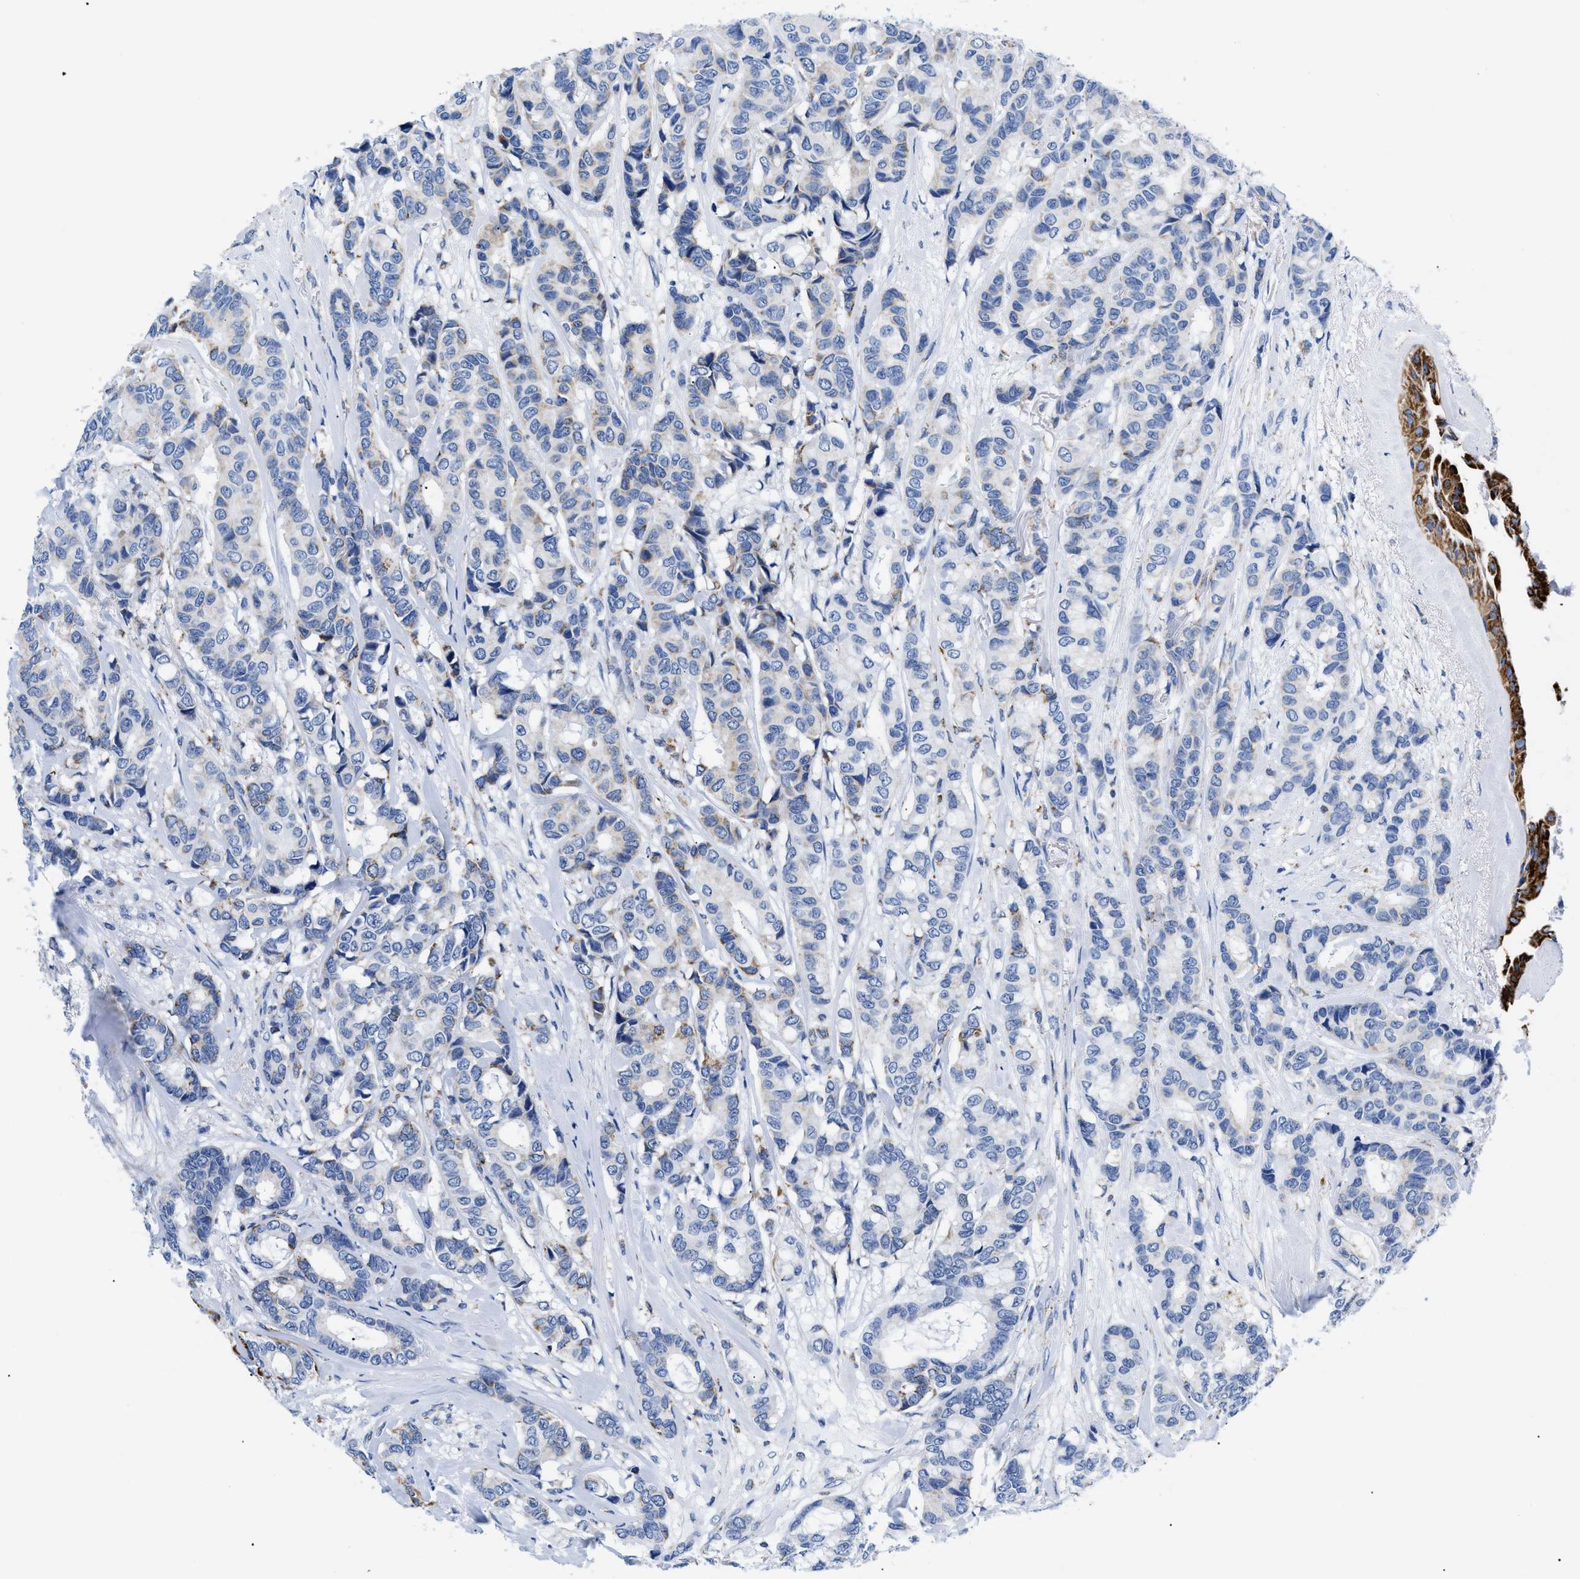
{"staining": {"intensity": "negative", "quantity": "none", "location": "none"}, "tissue": "breast cancer", "cell_type": "Tumor cells", "image_type": "cancer", "snomed": [{"axis": "morphology", "description": "Duct carcinoma"}, {"axis": "topography", "description": "Breast"}], "caption": "There is no significant staining in tumor cells of breast cancer. Brightfield microscopy of immunohistochemistry (IHC) stained with DAB (brown) and hematoxylin (blue), captured at high magnification.", "gene": "GPR149", "patient": {"sex": "female", "age": 87}}